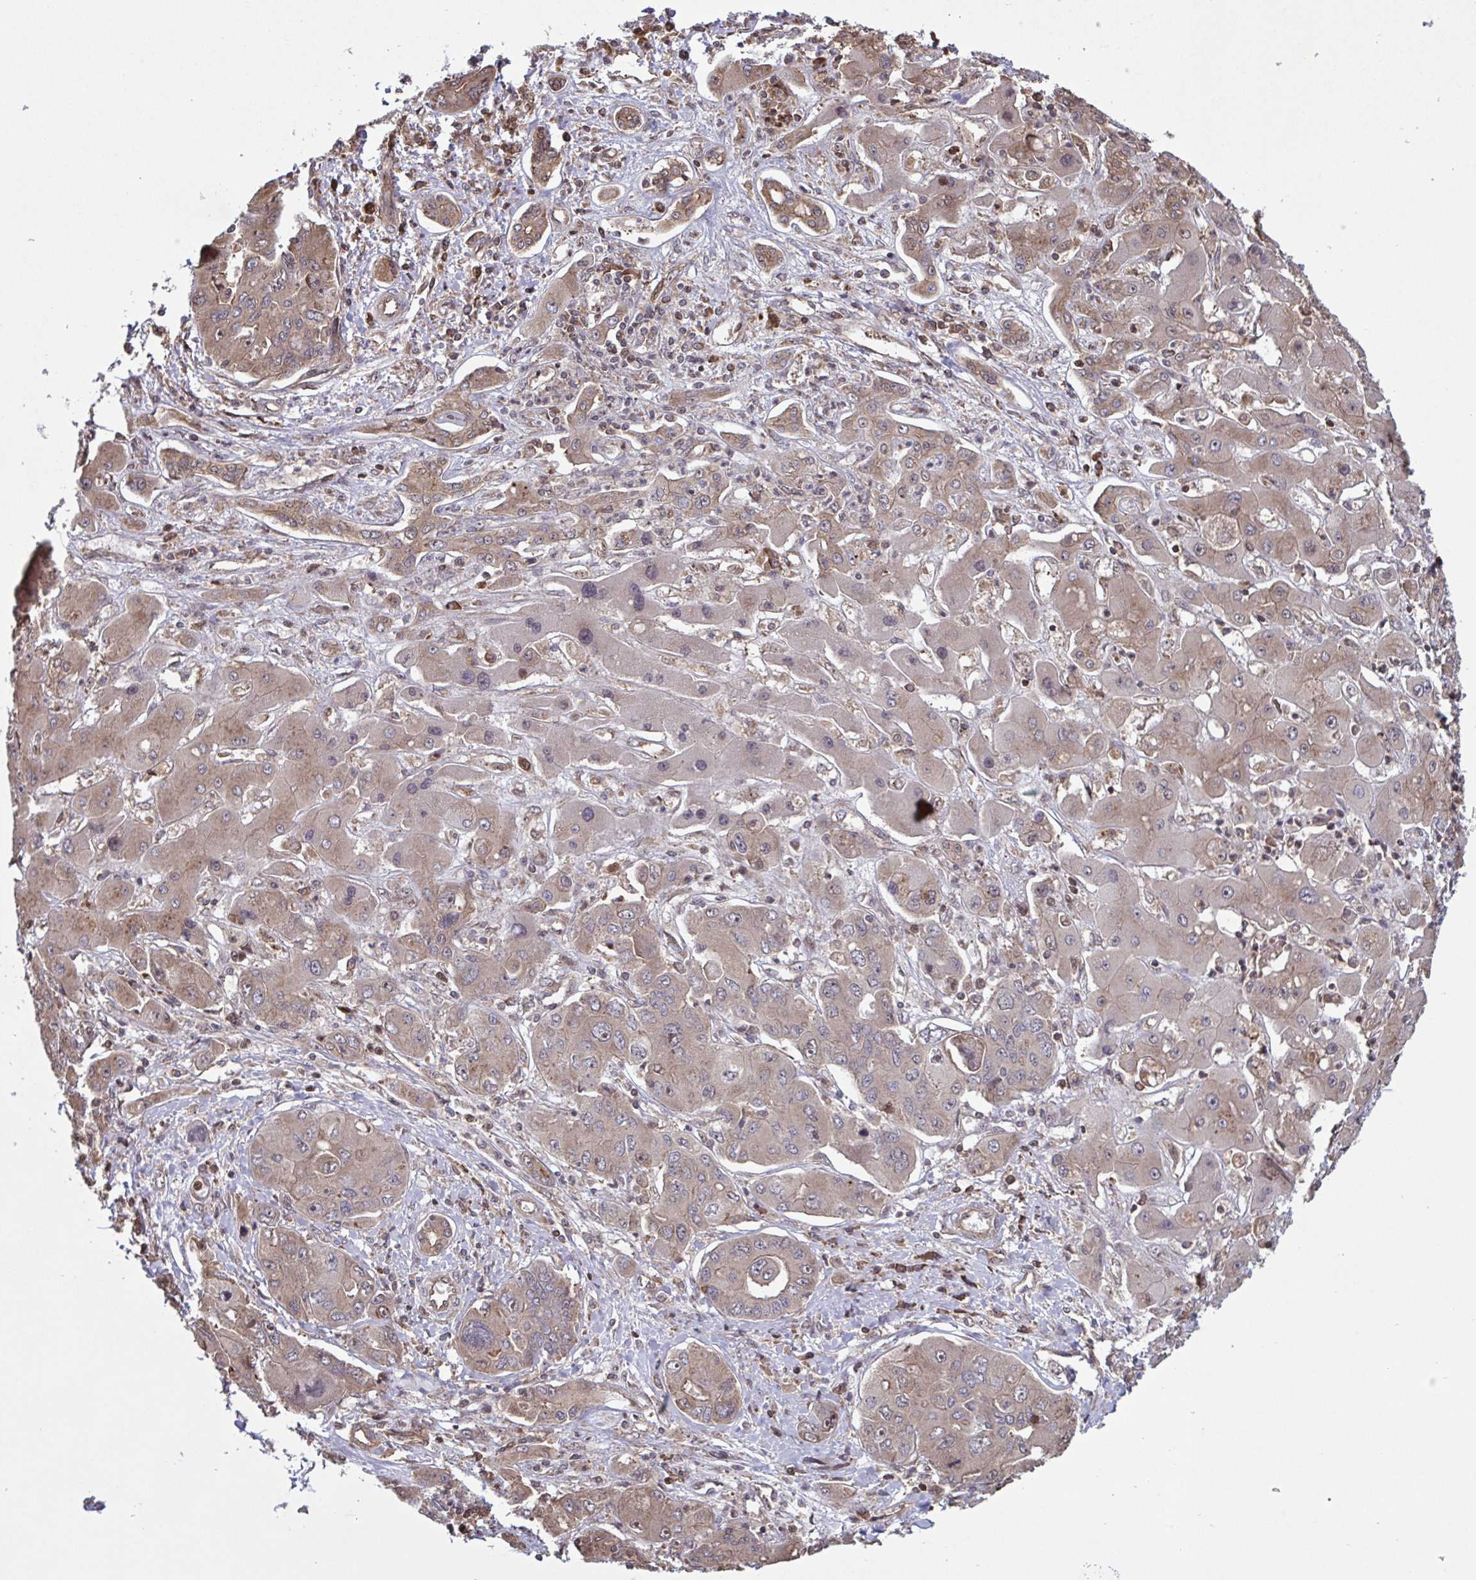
{"staining": {"intensity": "weak", "quantity": "25%-75%", "location": "cytoplasmic/membranous,nuclear"}, "tissue": "liver cancer", "cell_type": "Tumor cells", "image_type": "cancer", "snomed": [{"axis": "morphology", "description": "Cholangiocarcinoma"}, {"axis": "topography", "description": "Liver"}], "caption": "This micrograph displays IHC staining of human liver cholangiocarcinoma, with low weak cytoplasmic/membranous and nuclear staining in about 25%-75% of tumor cells.", "gene": "SEC63", "patient": {"sex": "male", "age": 67}}